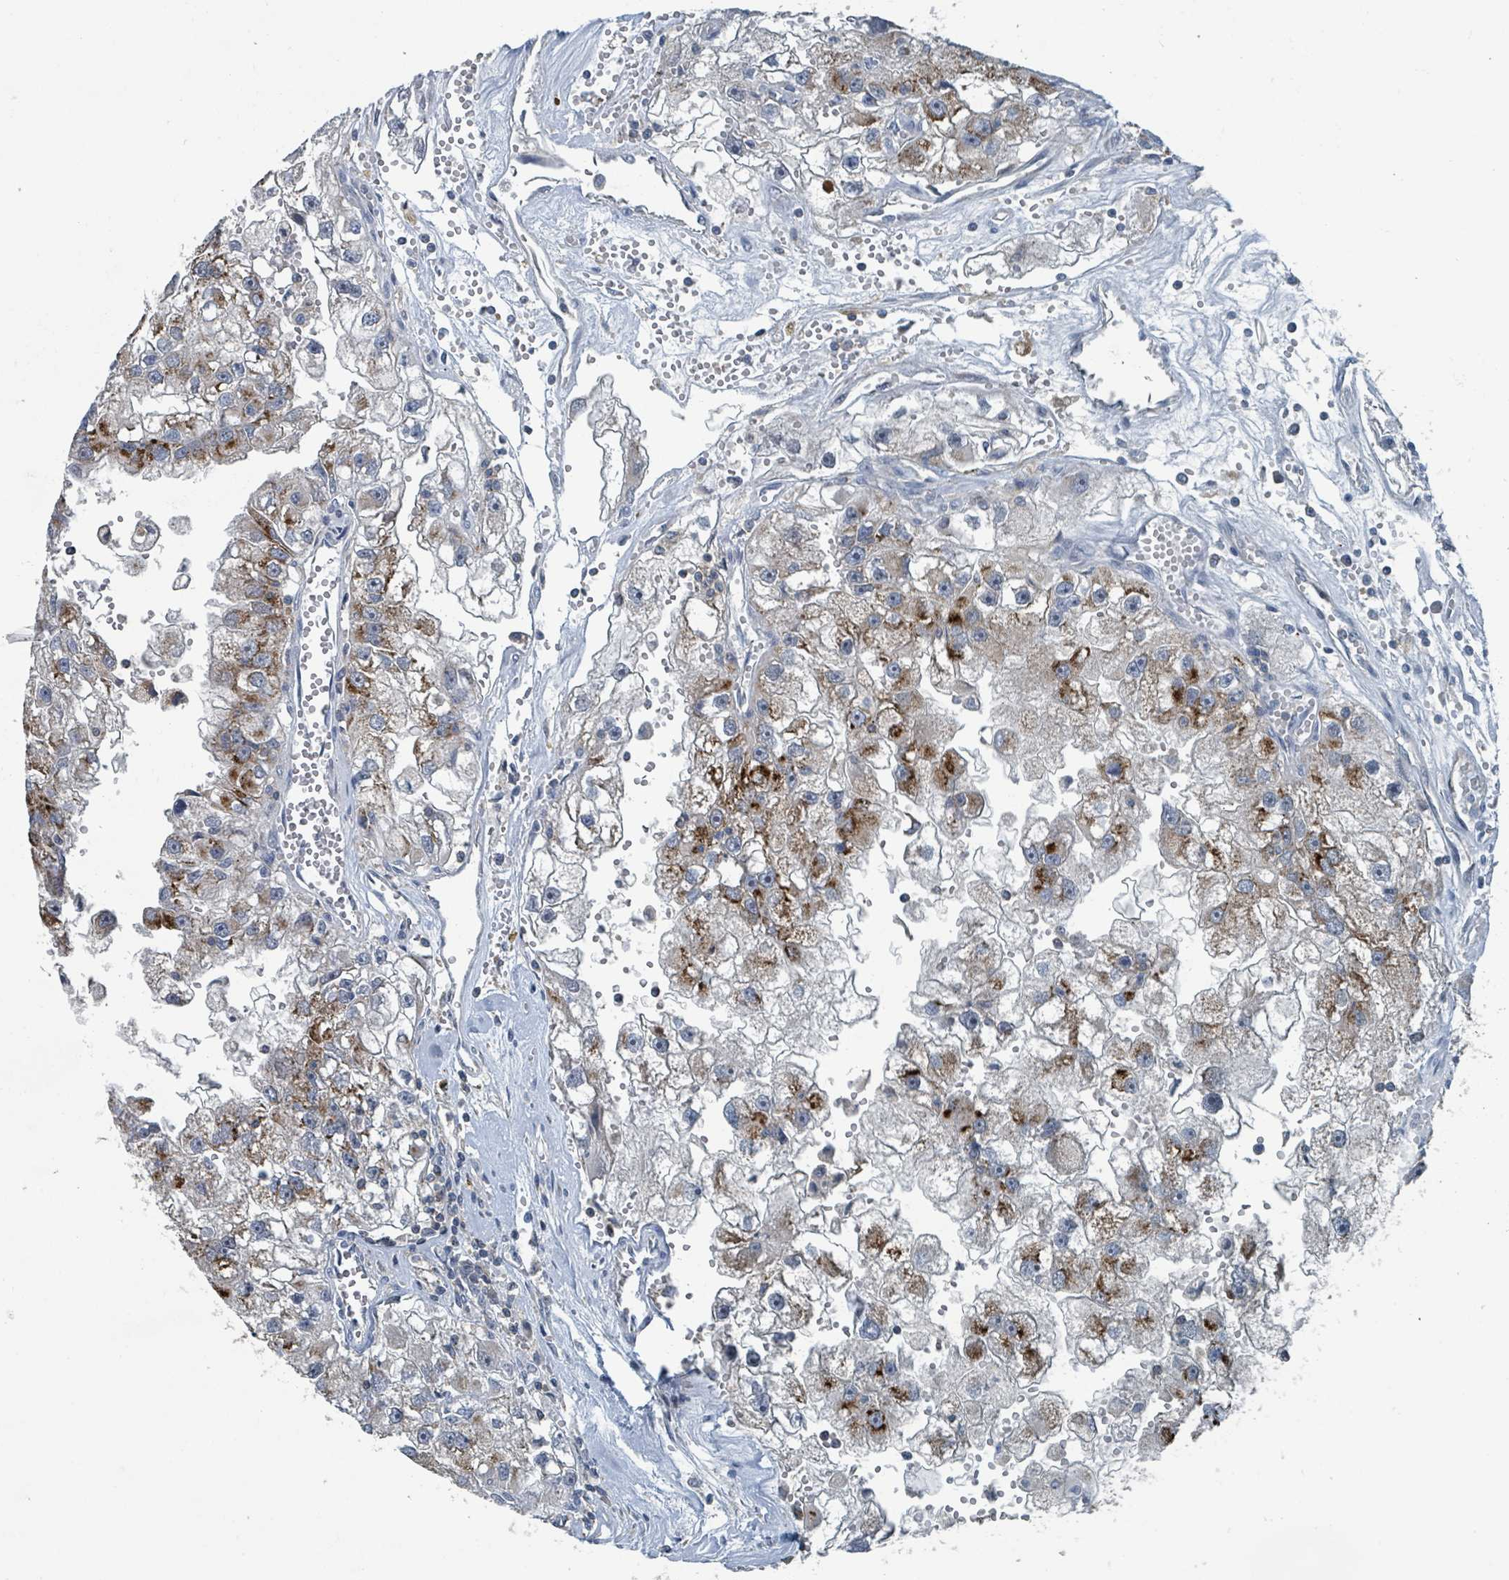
{"staining": {"intensity": "strong", "quantity": "25%-75%", "location": "cytoplasmic/membranous"}, "tissue": "renal cancer", "cell_type": "Tumor cells", "image_type": "cancer", "snomed": [{"axis": "morphology", "description": "Adenocarcinoma, NOS"}, {"axis": "topography", "description": "Kidney"}], "caption": "Strong cytoplasmic/membranous staining is seen in approximately 25%-75% of tumor cells in renal cancer (adenocarcinoma).", "gene": "ACBD4", "patient": {"sex": "male", "age": 63}}